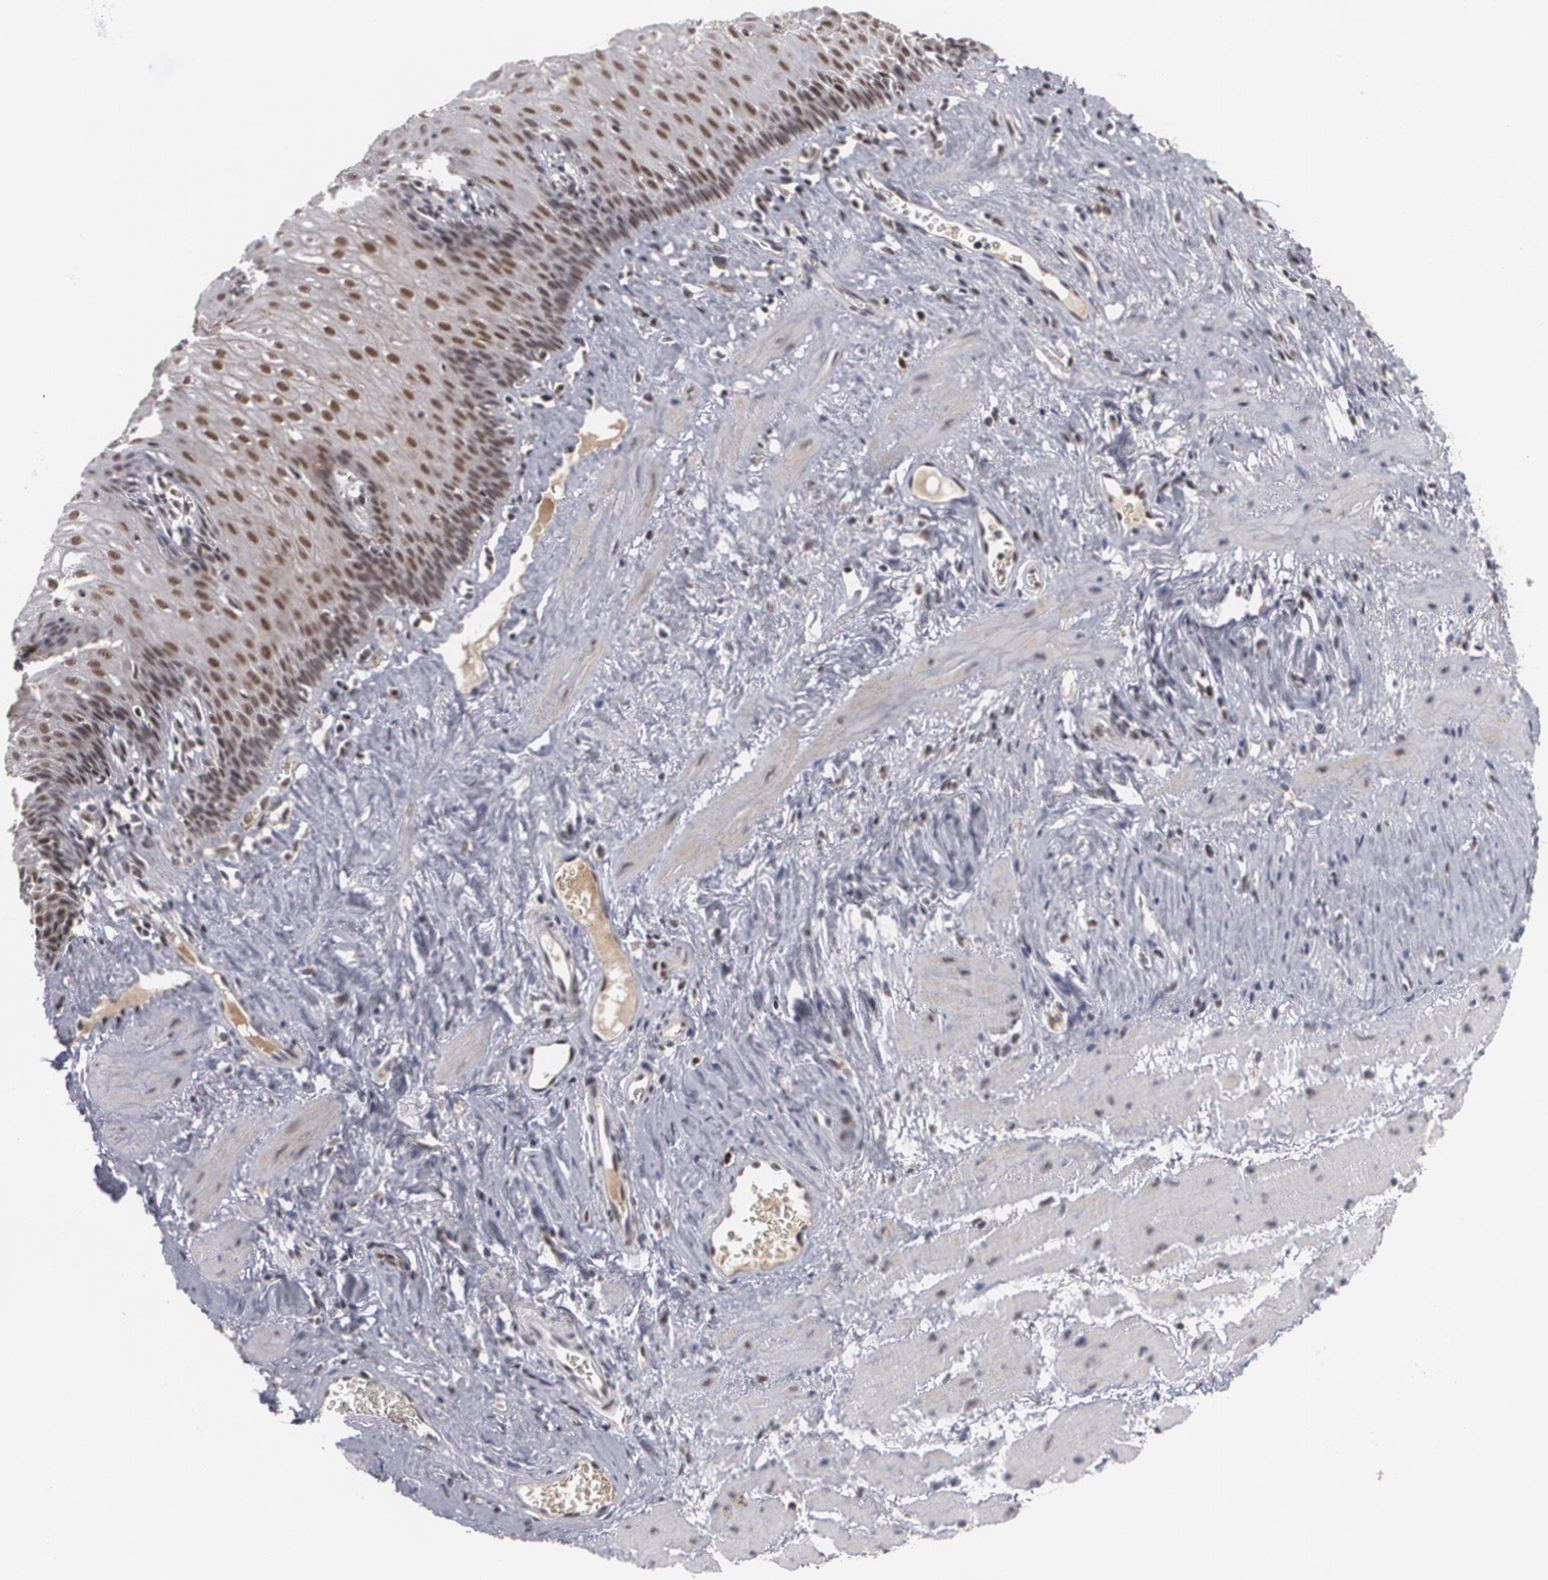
{"staining": {"intensity": "strong", "quantity": ">75%", "location": "nuclear"}, "tissue": "esophagus", "cell_type": "Squamous epithelial cells", "image_type": "normal", "snomed": [{"axis": "morphology", "description": "Normal tissue, NOS"}, {"axis": "topography", "description": "Esophagus"}], "caption": "Protein staining by immunohistochemistry demonstrates strong nuclear expression in about >75% of squamous epithelial cells in normal esophagus. Nuclei are stained in blue.", "gene": "INTS6L", "patient": {"sex": "male", "age": 70}}